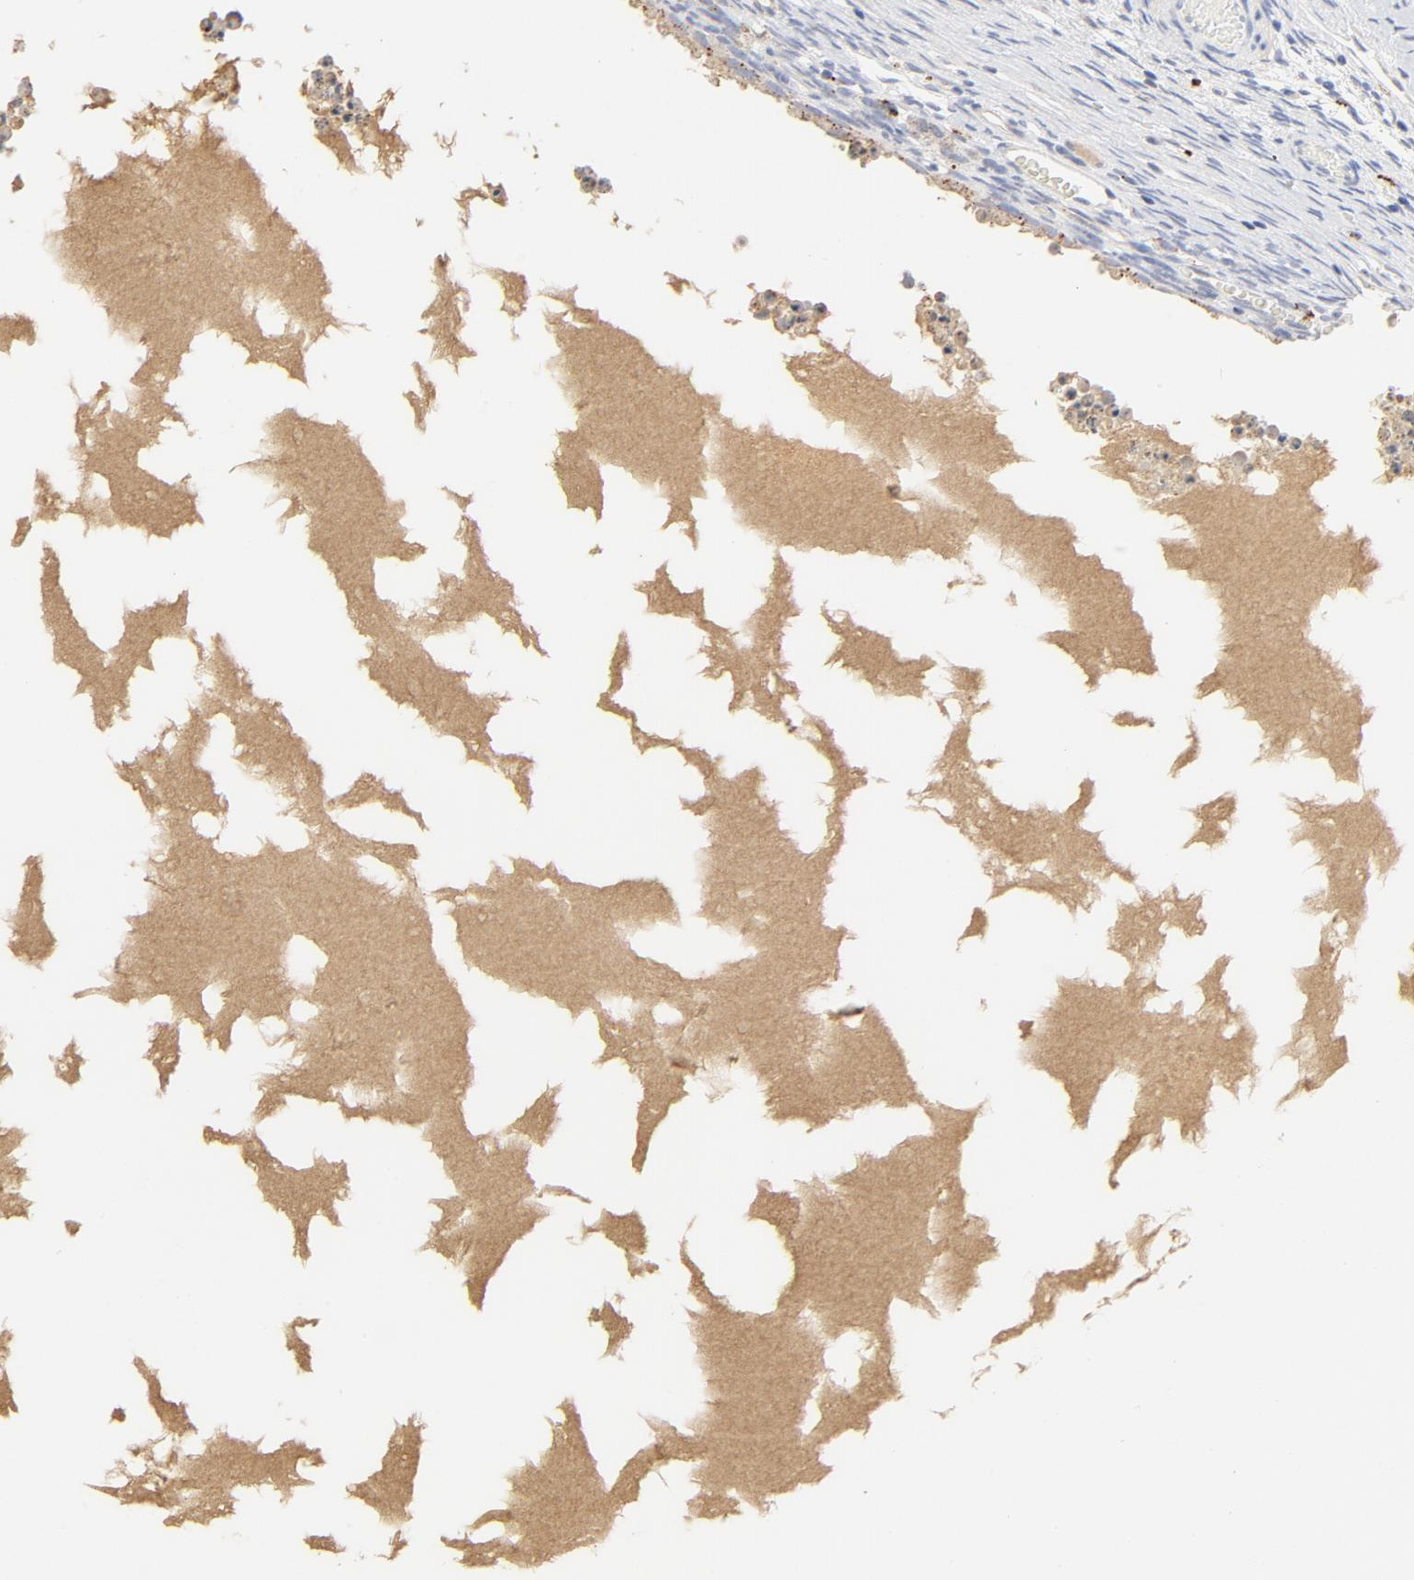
{"staining": {"intensity": "negative", "quantity": "none", "location": "none"}, "tissue": "ovary", "cell_type": "Follicle cells", "image_type": "normal", "snomed": [{"axis": "morphology", "description": "Normal tissue, NOS"}, {"axis": "topography", "description": "Ovary"}], "caption": "The immunohistochemistry (IHC) photomicrograph has no significant staining in follicle cells of ovary.", "gene": "MAGEB17", "patient": {"sex": "female", "age": 35}}